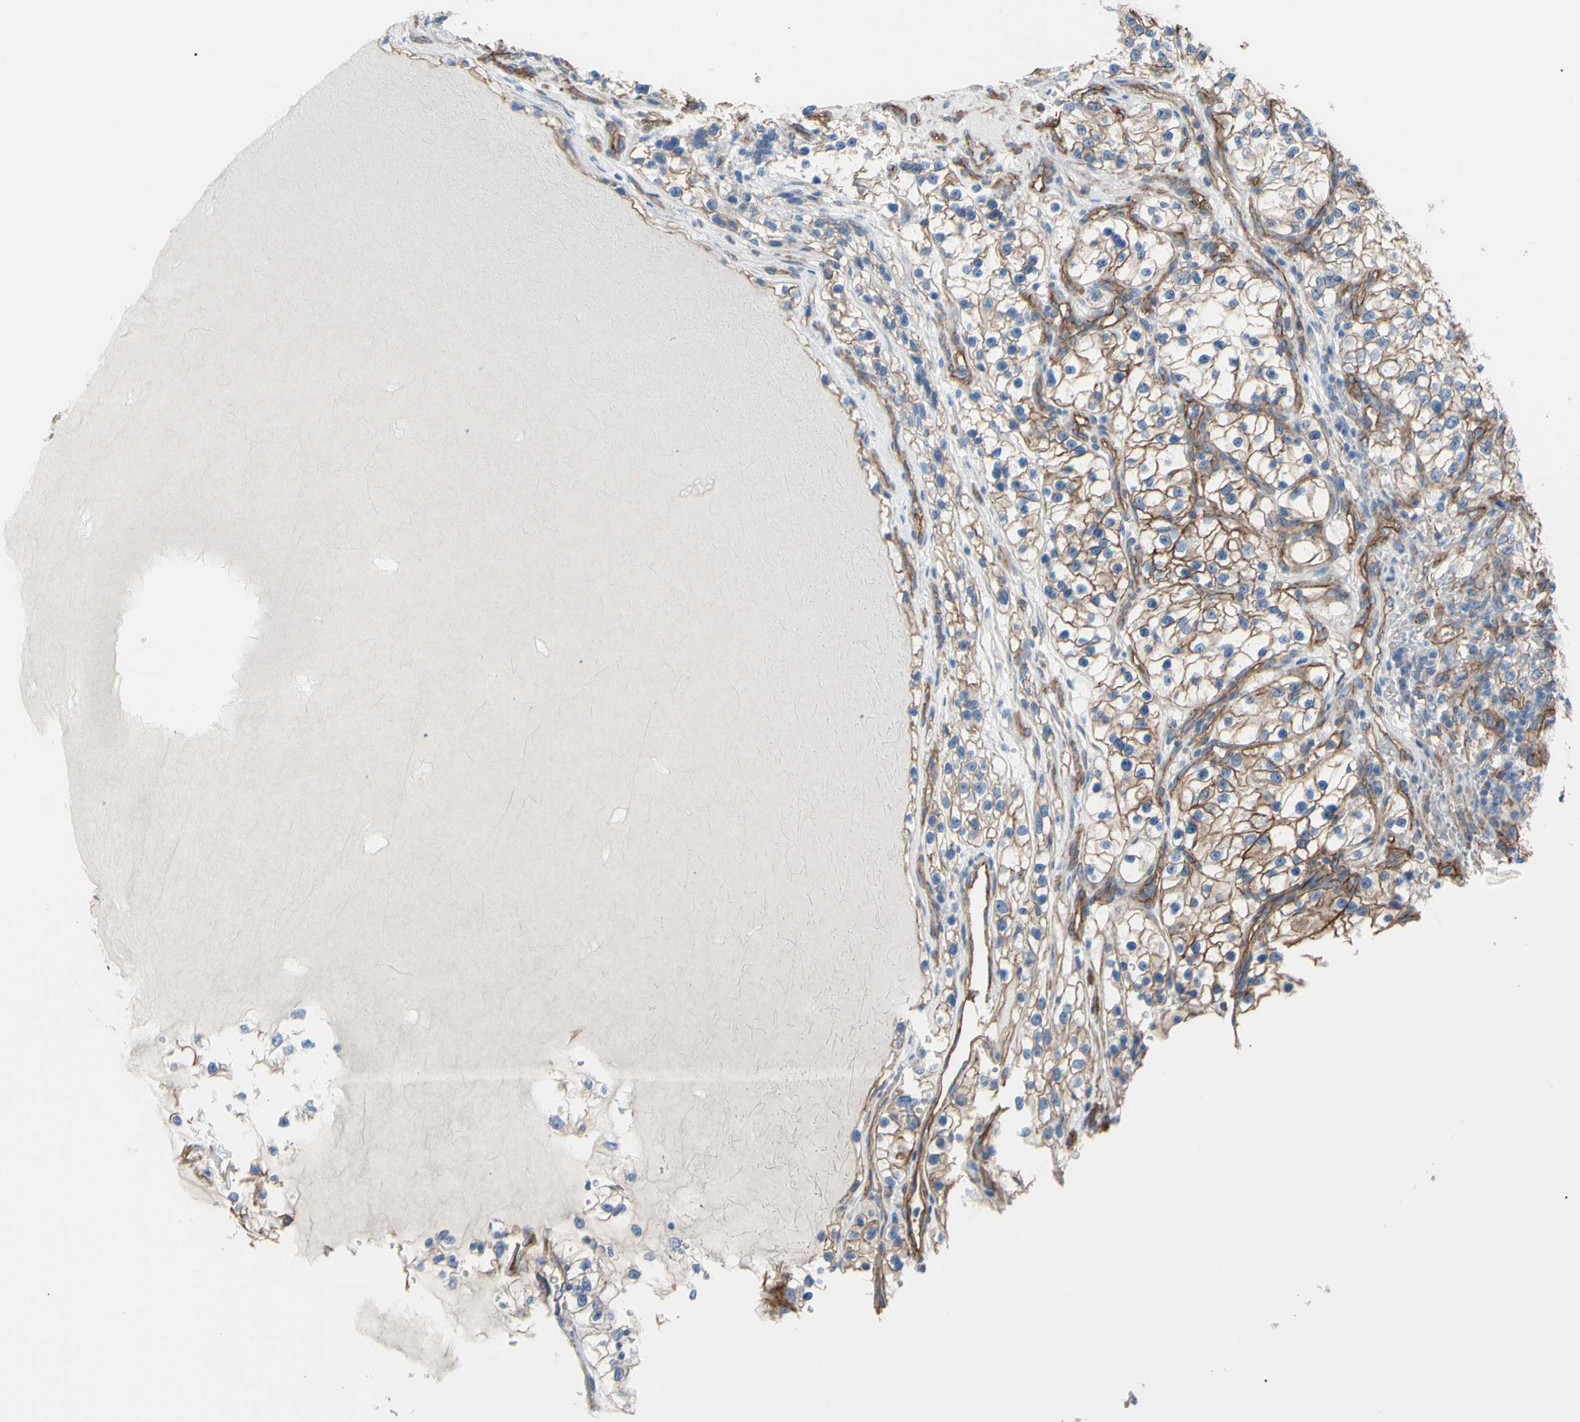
{"staining": {"intensity": "moderate", "quantity": "25%-75%", "location": "cytoplasmic/membranous"}, "tissue": "renal cancer", "cell_type": "Tumor cells", "image_type": "cancer", "snomed": [{"axis": "morphology", "description": "Adenocarcinoma, NOS"}, {"axis": "topography", "description": "Kidney"}], "caption": "Immunohistochemistry (IHC) micrograph of human renal cancer (adenocarcinoma) stained for a protein (brown), which displays medium levels of moderate cytoplasmic/membranous expression in about 25%-75% of tumor cells.", "gene": "TPBG", "patient": {"sex": "female", "age": 57}}